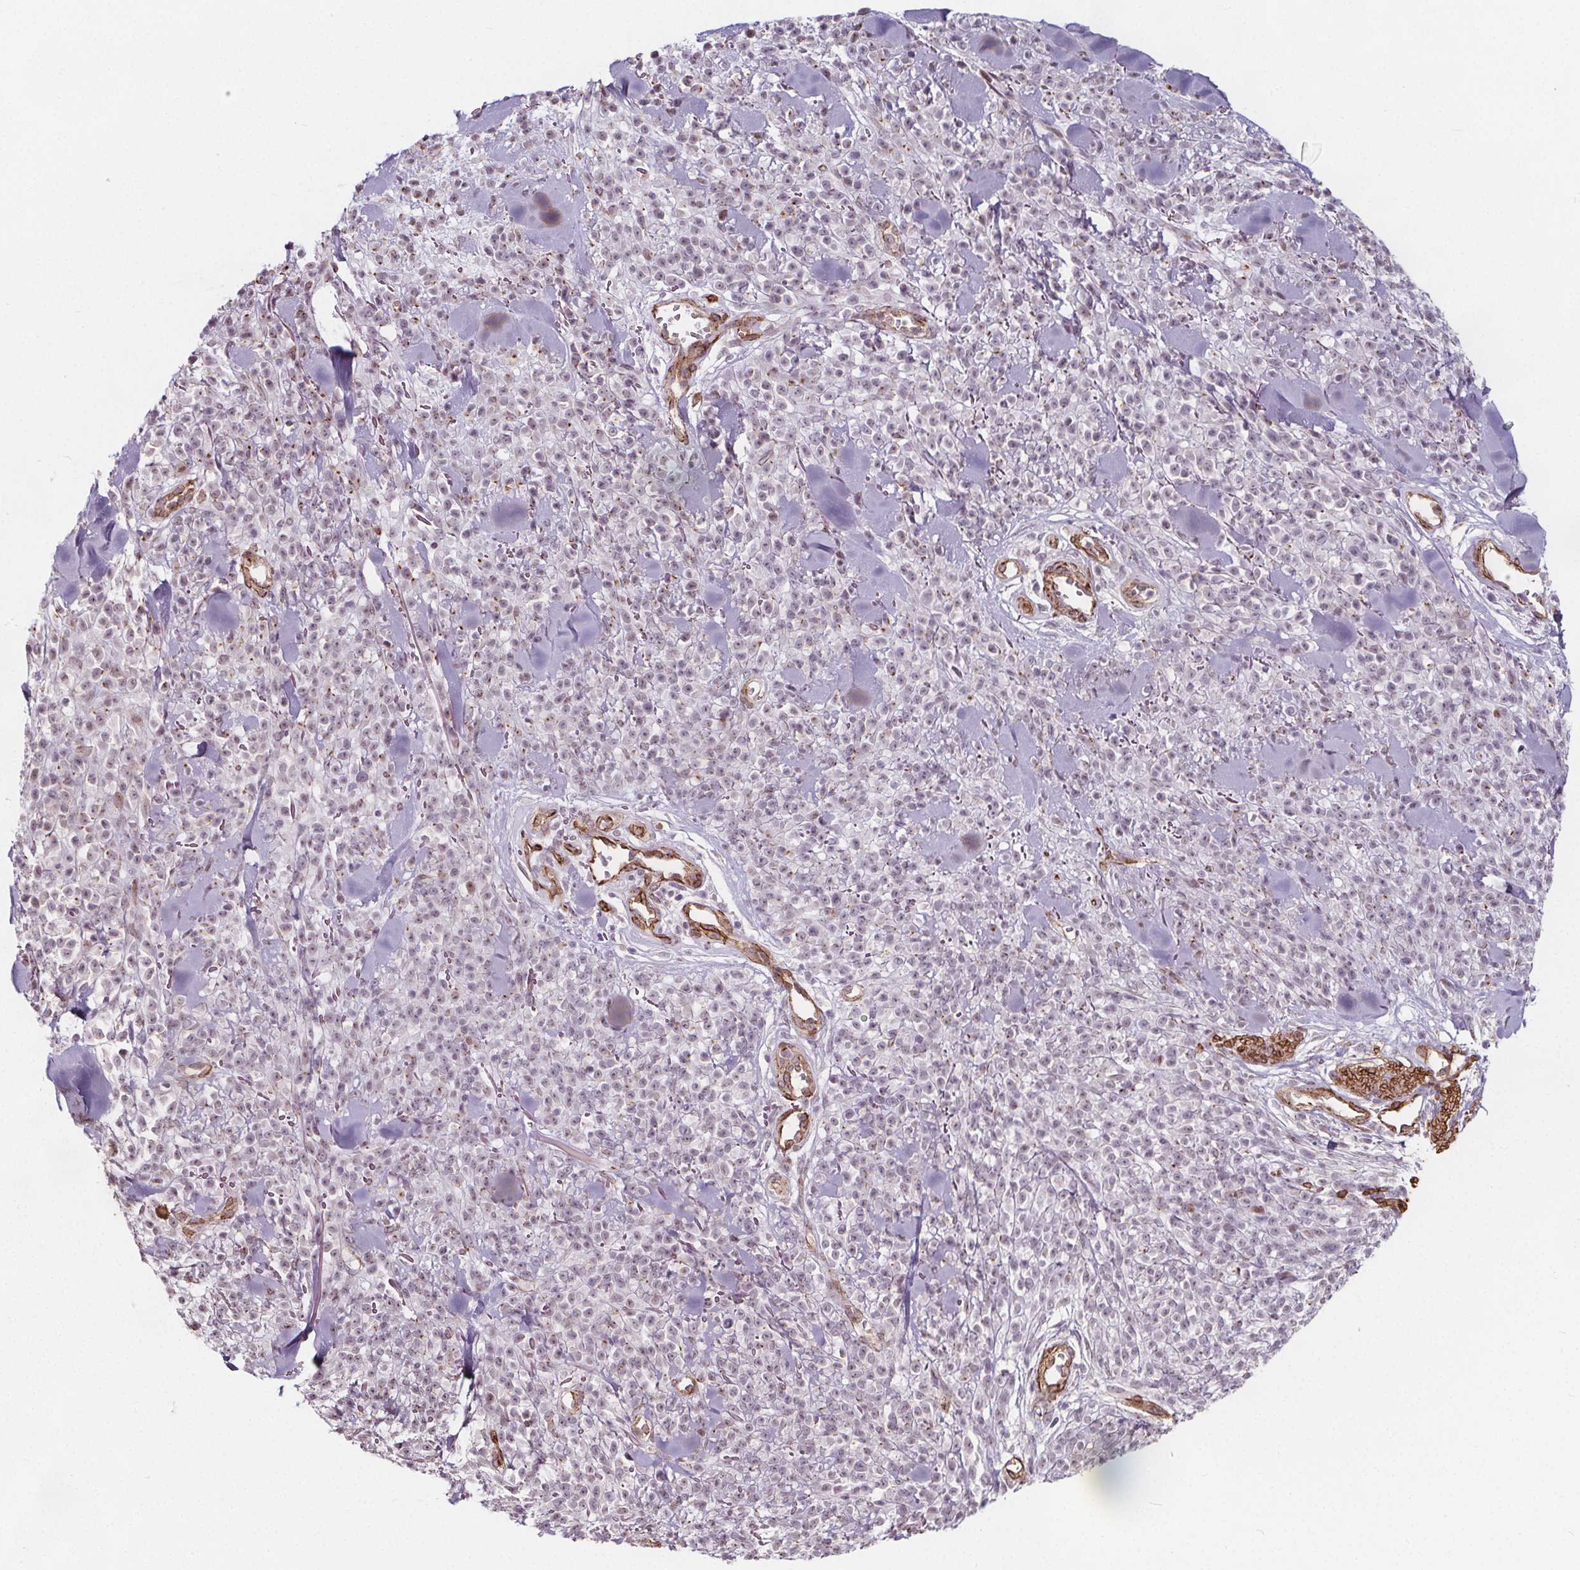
{"staining": {"intensity": "weak", "quantity": "<25%", "location": "nuclear"}, "tissue": "melanoma", "cell_type": "Tumor cells", "image_type": "cancer", "snomed": [{"axis": "morphology", "description": "Malignant melanoma, NOS"}, {"axis": "topography", "description": "Skin"}, {"axis": "topography", "description": "Skin of trunk"}], "caption": "IHC photomicrograph of melanoma stained for a protein (brown), which reveals no staining in tumor cells.", "gene": "HAS1", "patient": {"sex": "male", "age": 74}}